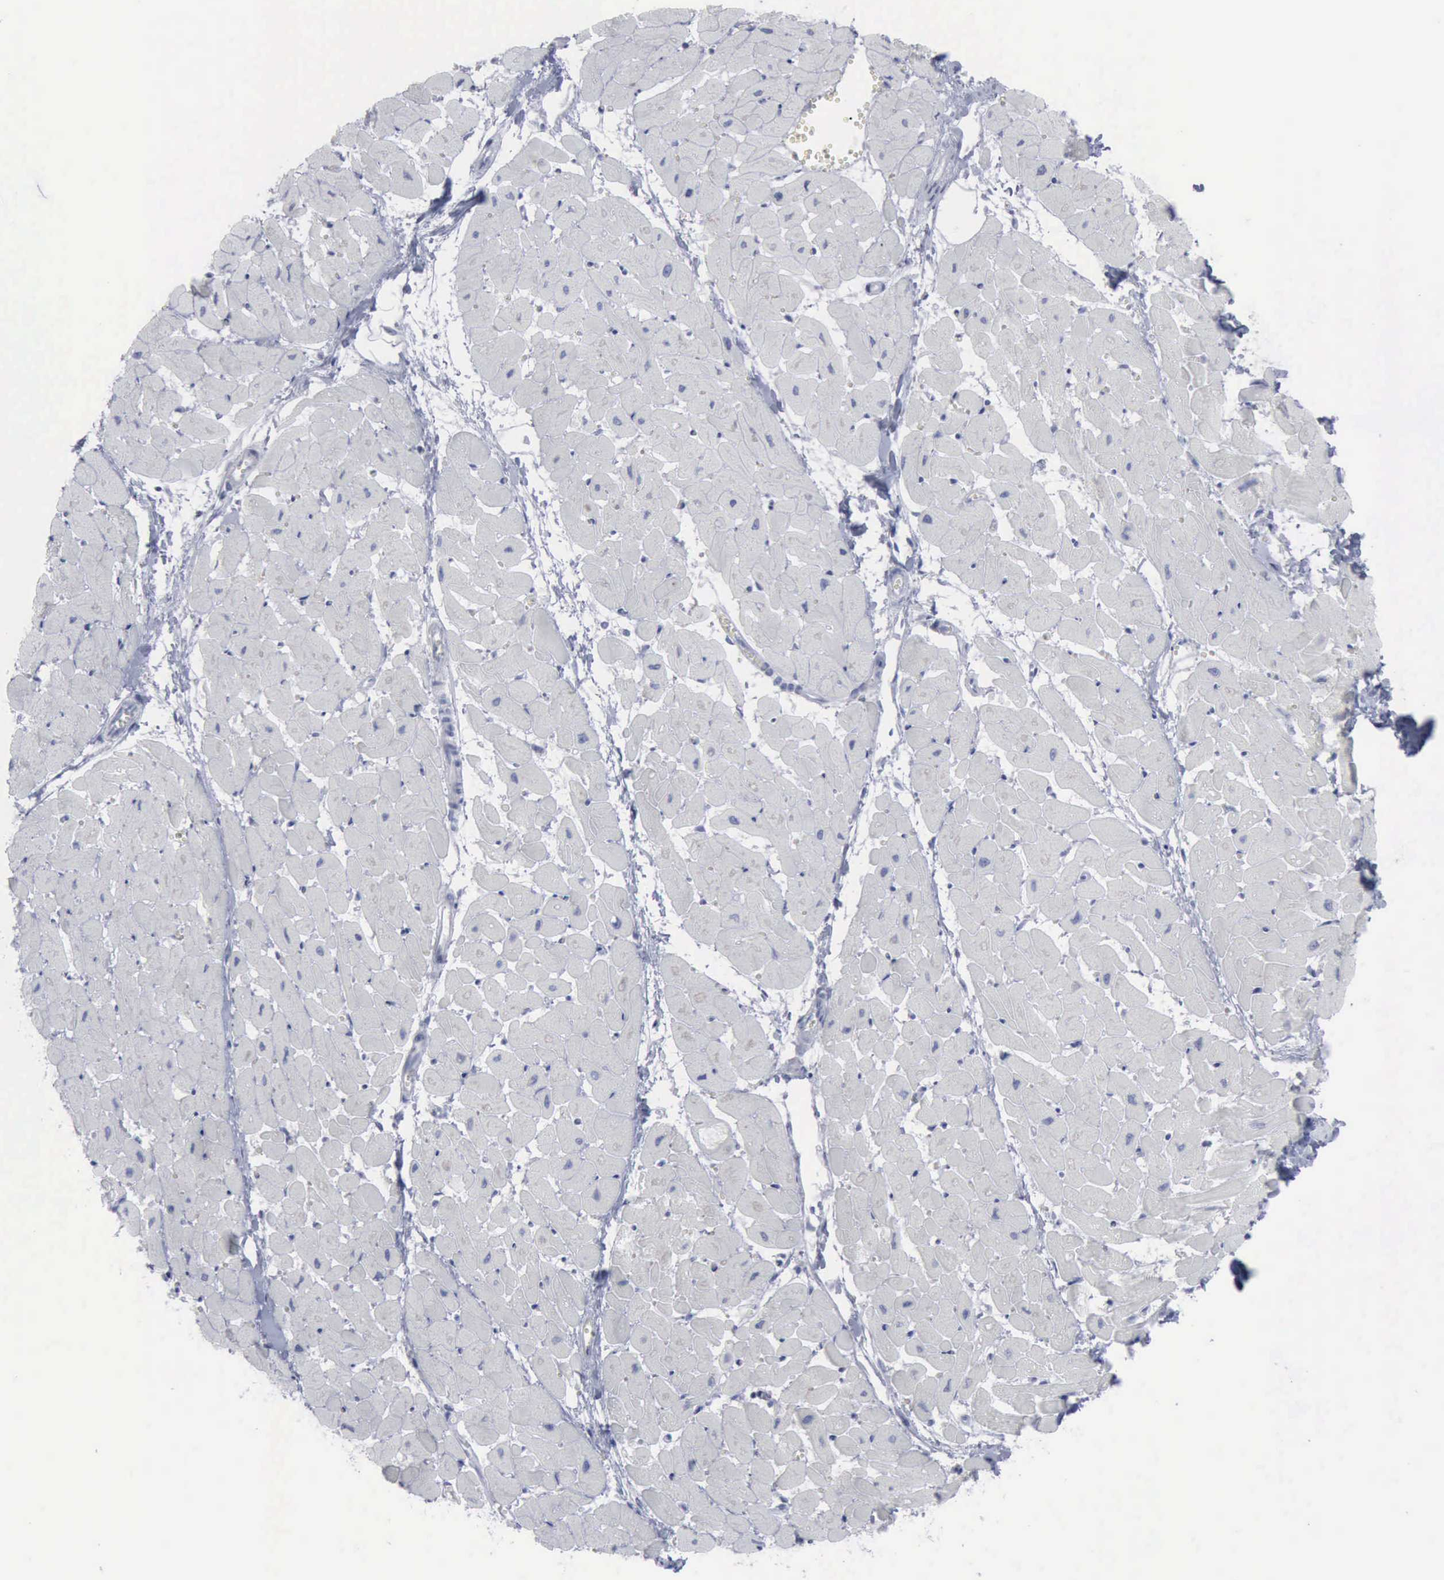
{"staining": {"intensity": "negative", "quantity": "none", "location": "none"}, "tissue": "heart muscle", "cell_type": "Cardiomyocytes", "image_type": "normal", "snomed": [{"axis": "morphology", "description": "Normal tissue, NOS"}, {"axis": "topography", "description": "Heart"}], "caption": "Cardiomyocytes show no significant positivity in benign heart muscle. (DAB (3,3'-diaminobenzidine) immunohistochemistry visualized using brightfield microscopy, high magnification).", "gene": "VCAM1", "patient": {"sex": "female", "age": 19}}